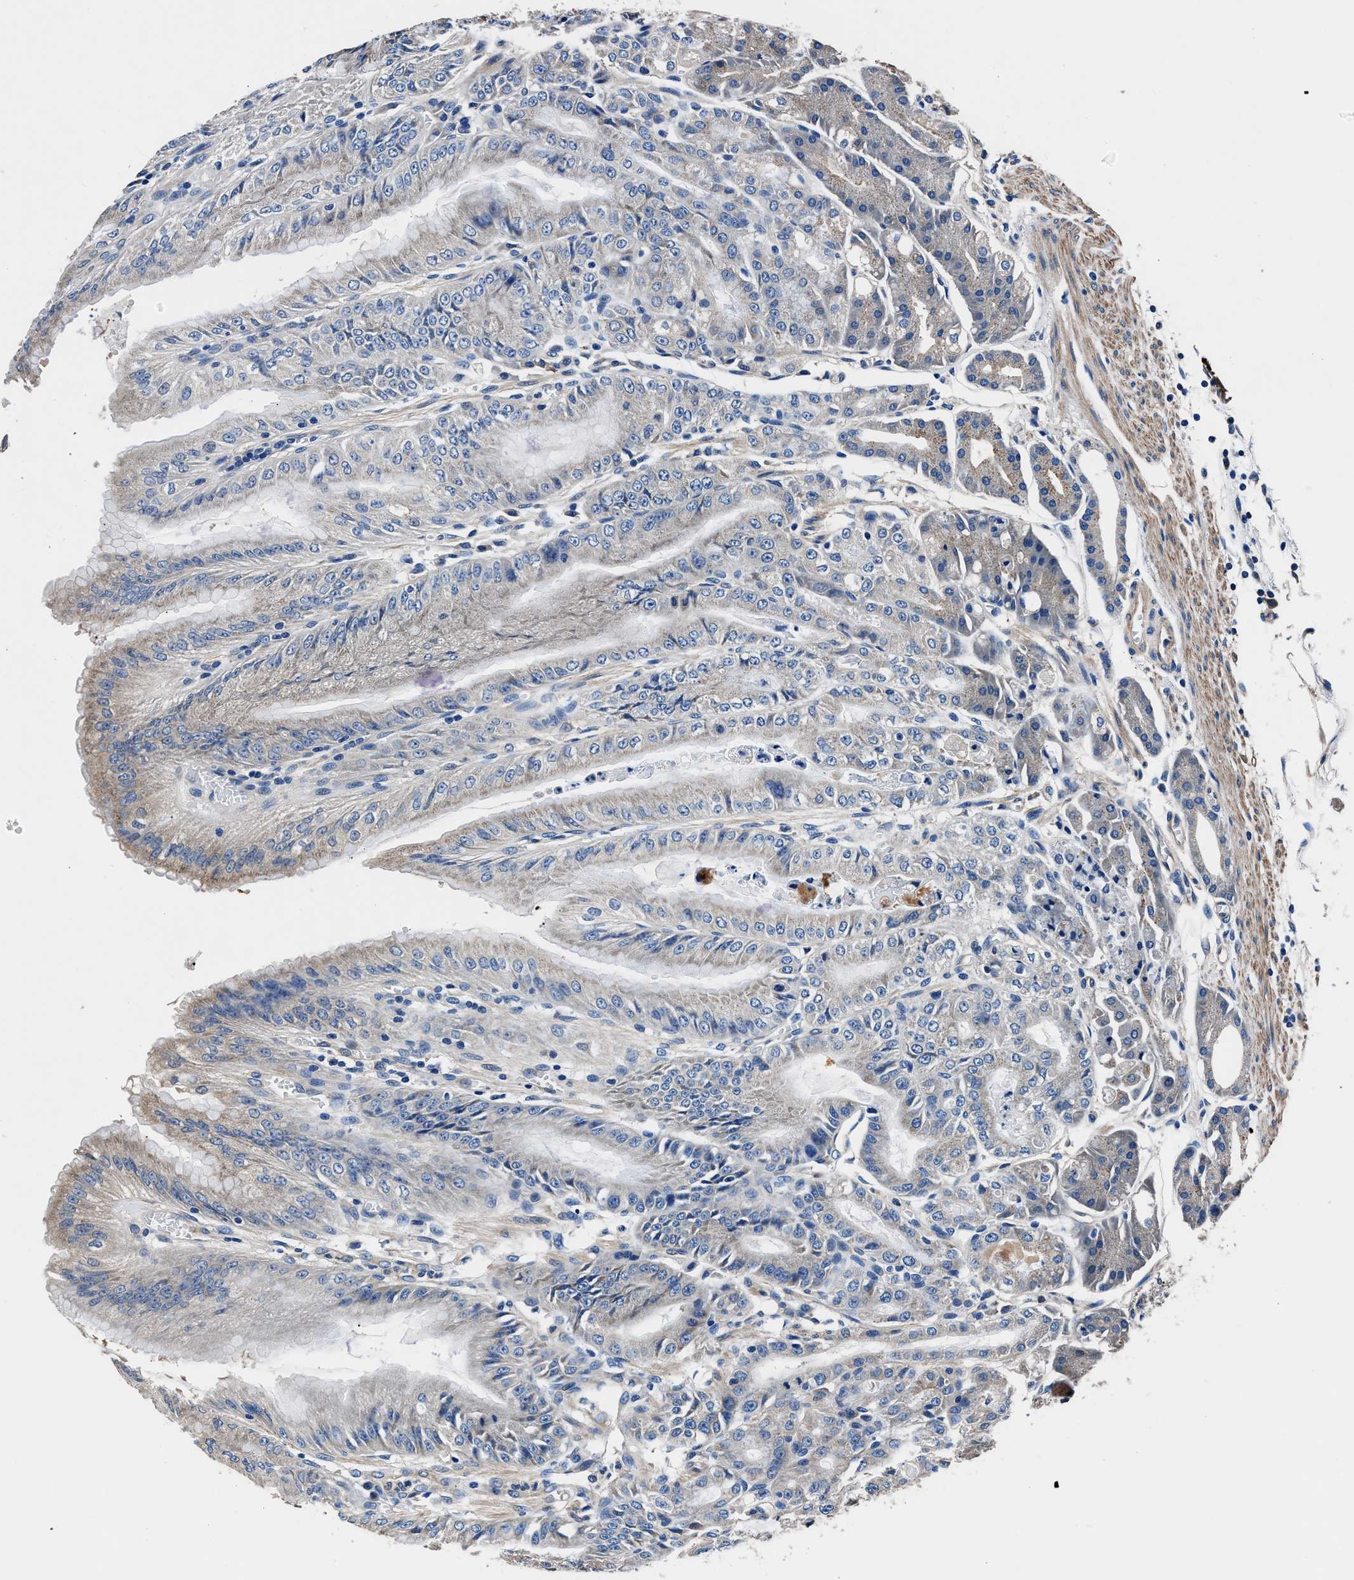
{"staining": {"intensity": "moderate", "quantity": "<25%", "location": "cytoplasmic/membranous"}, "tissue": "stomach", "cell_type": "Glandular cells", "image_type": "normal", "snomed": [{"axis": "morphology", "description": "Normal tissue, NOS"}, {"axis": "topography", "description": "Stomach, lower"}], "caption": "Stomach was stained to show a protein in brown. There is low levels of moderate cytoplasmic/membranous staining in about <25% of glandular cells. Using DAB (3,3'-diaminobenzidine) (brown) and hematoxylin (blue) stains, captured at high magnification using brightfield microscopy.", "gene": "NEU1", "patient": {"sex": "male", "age": 71}}